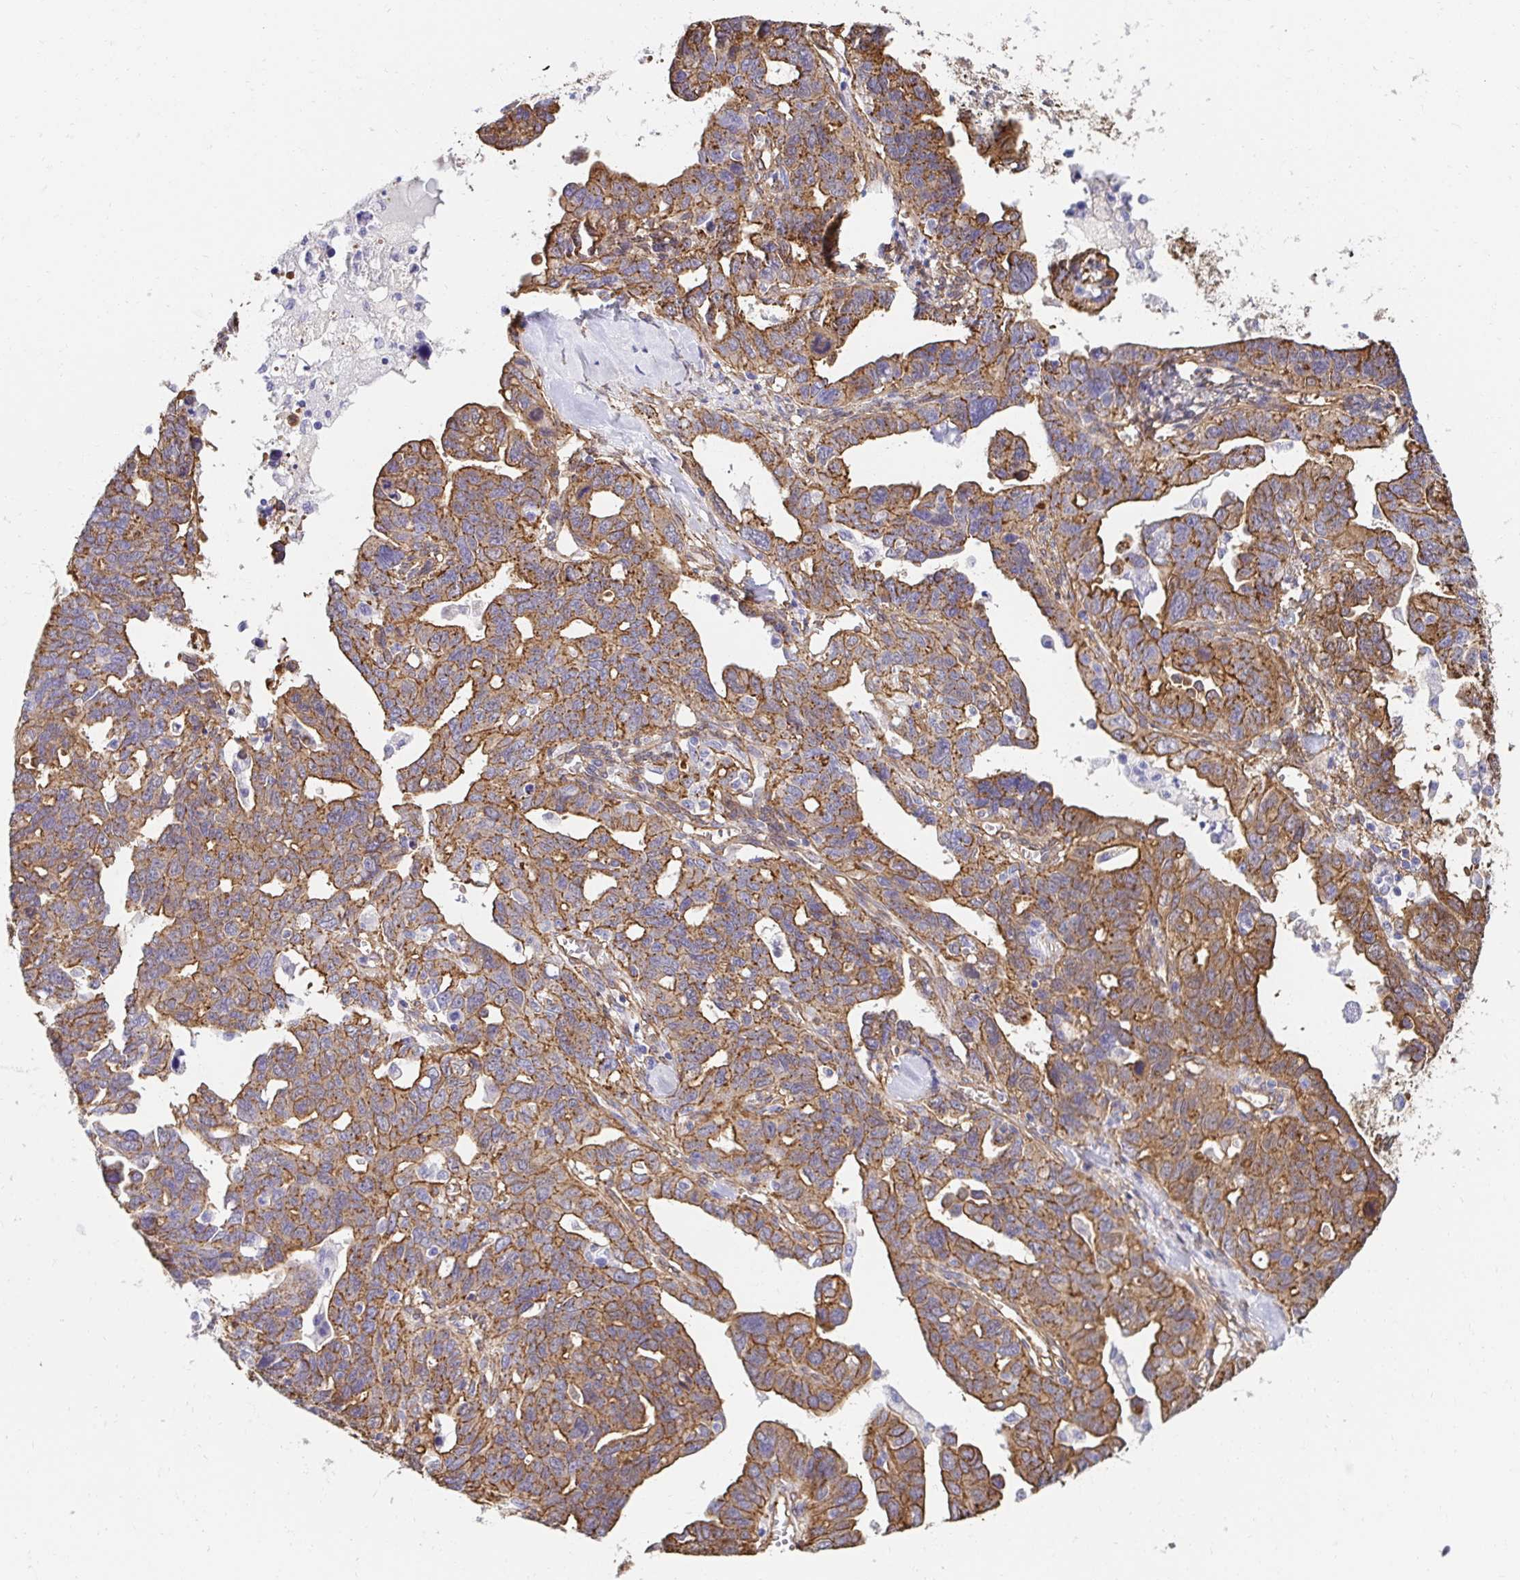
{"staining": {"intensity": "moderate", "quantity": ">75%", "location": "cytoplasmic/membranous"}, "tissue": "ovarian cancer", "cell_type": "Tumor cells", "image_type": "cancer", "snomed": [{"axis": "morphology", "description": "Cystadenocarcinoma, serous, NOS"}, {"axis": "topography", "description": "Ovary"}], "caption": "About >75% of tumor cells in ovarian cancer display moderate cytoplasmic/membranous protein expression as visualized by brown immunohistochemical staining.", "gene": "CTTN", "patient": {"sex": "female", "age": 69}}